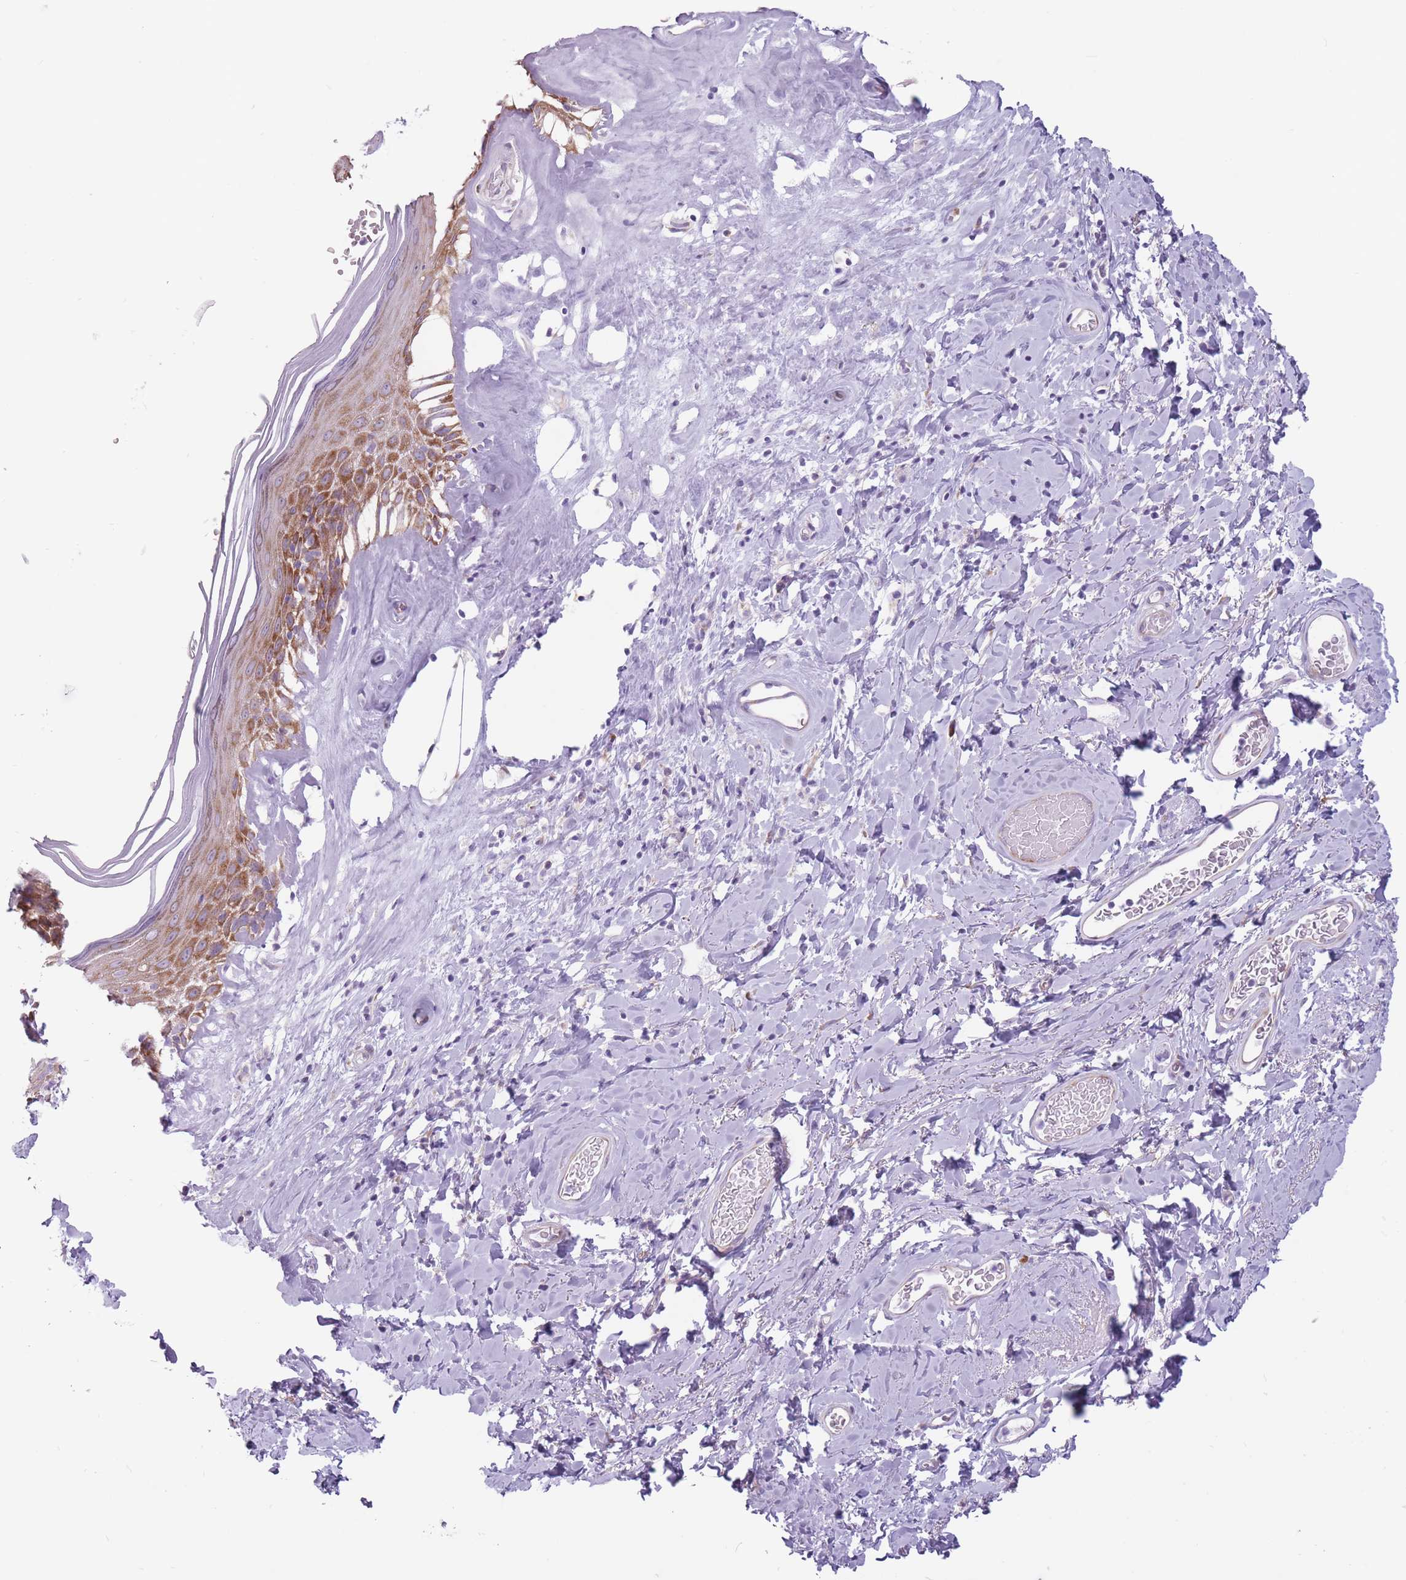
{"staining": {"intensity": "moderate", "quantity": "25%-75%", "location": "cytoplasmic/membranous"}, "tissue": "skin", "cell_type": "Epidermal cells", "image_type": "normal", "snomed": [{"axis": "morphology", "description": "Normal tissue, NOS"}, {"axis": "morphology", "description": "Inflammation, NOS"}, {"axis": "topography", "description": "Vulva"}], "caption": "Moderate cytoplasmic/membranous protein positivity is seen in approximately 25%-75% of epidermal cells in skin. (DAB (3,3'-diaminobenzidine) IHC, brown staining for protein, blue staining for nuclei).", "gene": "RPL18", "patient": {"sex": "female", "age": 86}}